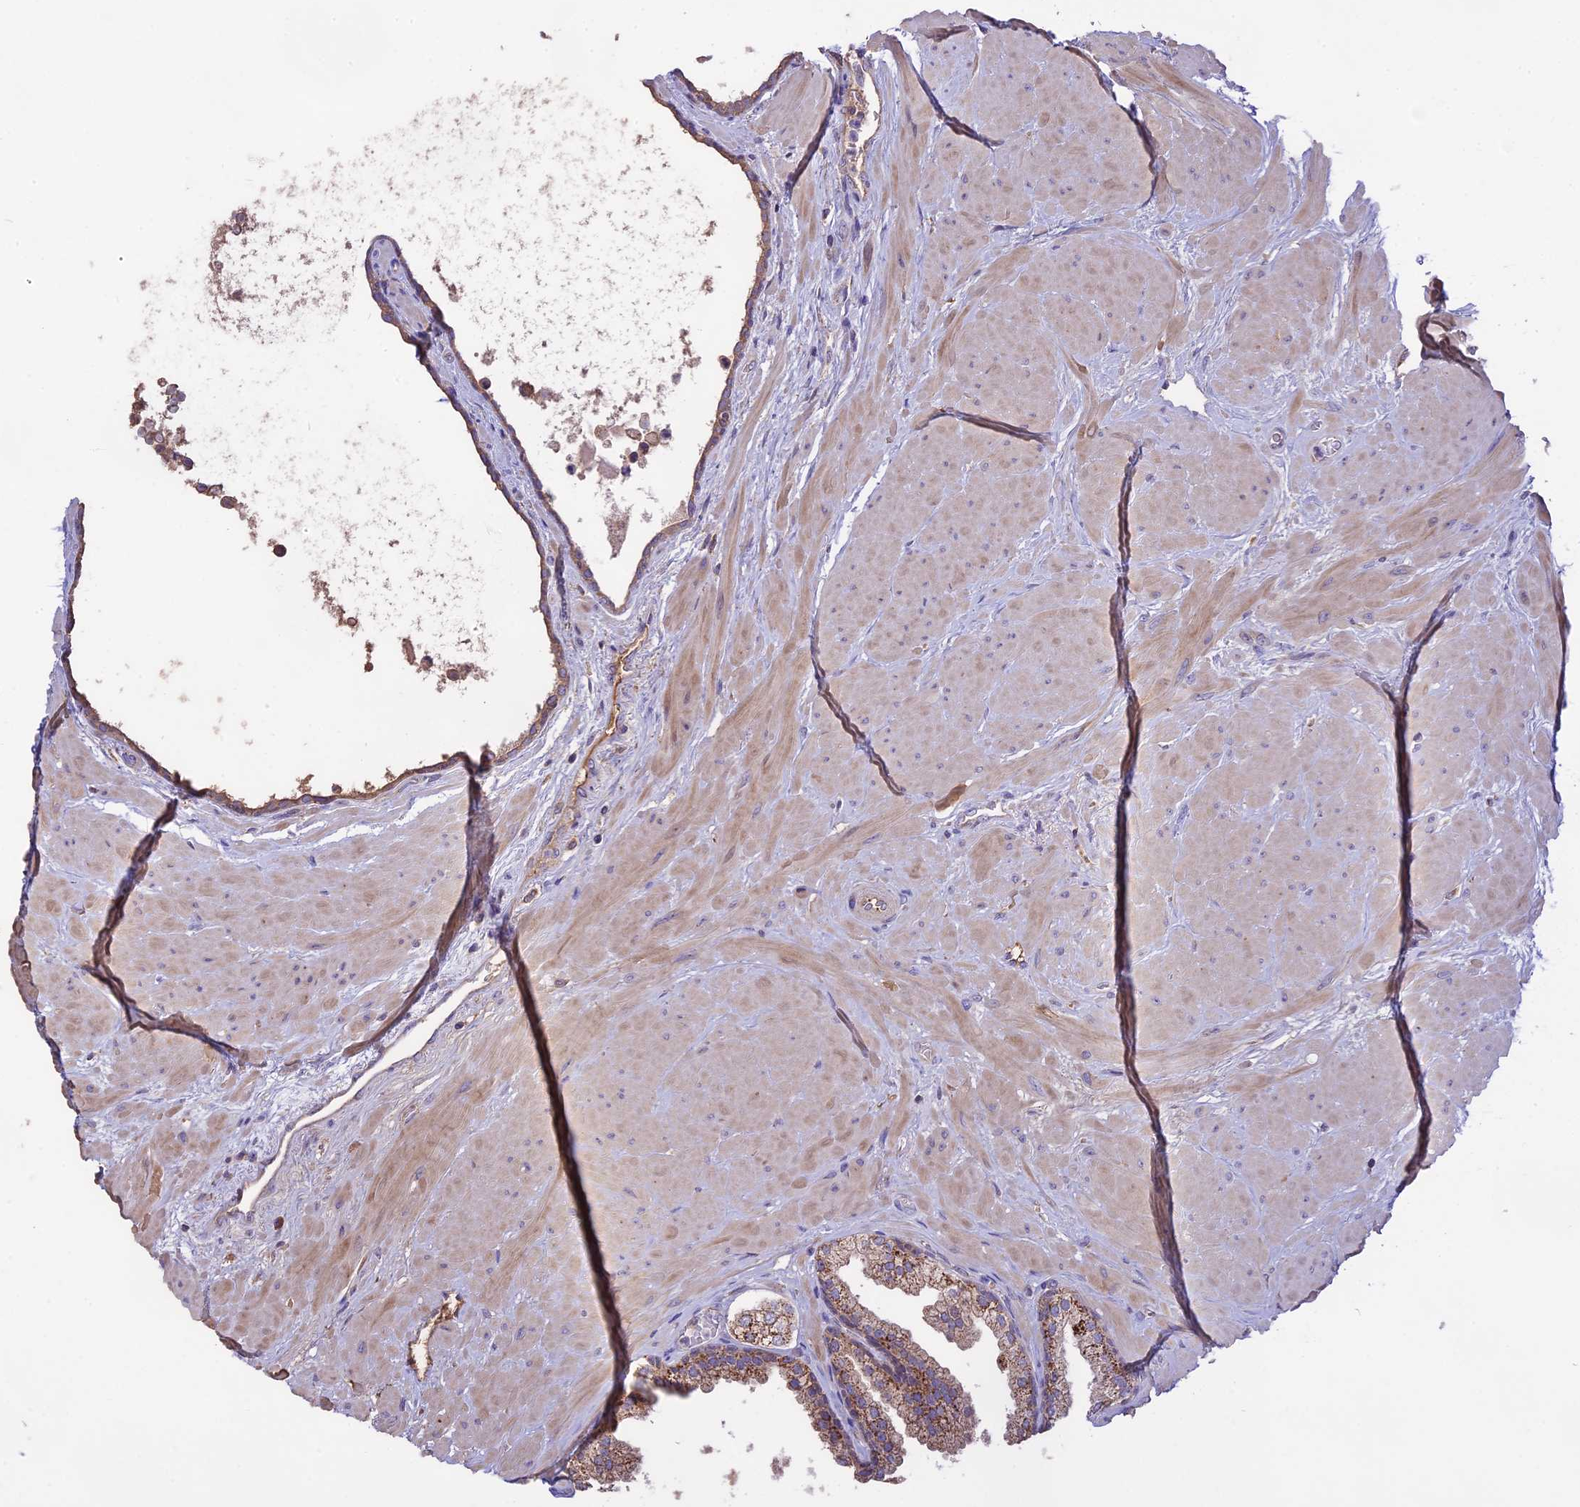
{"staining": {"intensity": "moderate", "quantity": "25%-75%", "location": "cytoplasmic/membranous"}, "tissue": "prostate", "cell_type": "Glandular cells", "image_type": "normal", "snomed": [{"axis": "morphology", "description": "Normal tissue, NOS"}, {"axis": "topography", "description": "Prostate"}], "caption": "A brown stain shows moderate cytoplasmic/membranous expression of a protein in glandular cells of normal human prostate. (Brightfield microscopy of DAB IHC at high magnification).", "gene": "NUDT8", "patient": {"sex": "male", "age": 48}}